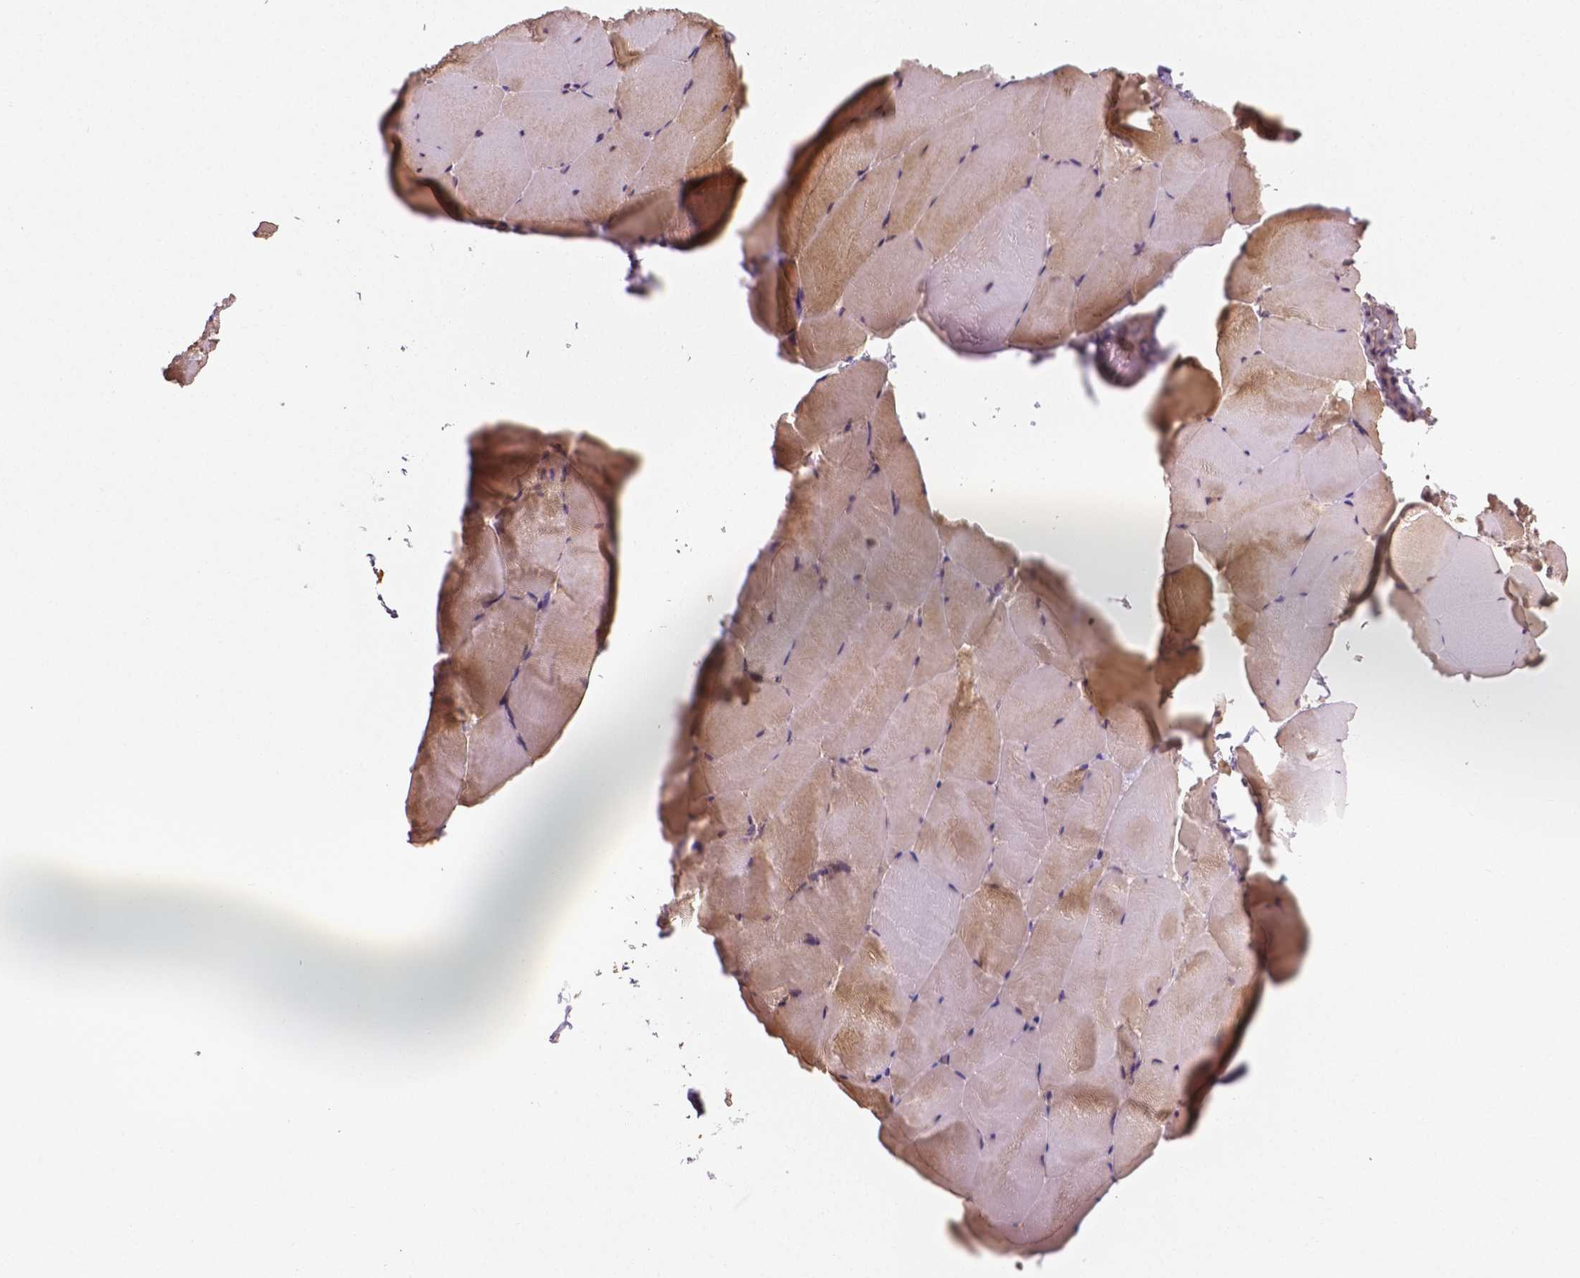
{"staining": {"intensity": "moderate", "quantity": "25%-75%", "location": "cytoplasmic/membranous"}, "tissue": "skeletal muscle", "cell_type": "Myocytes", "image_type": "normal", "snomed": [{"axis": "morphology", "description": "Normal tissue, NOS"}, {"axis": "topography", "description": "Skeletal muscle"}], "caption": "Immunohistochemical staining of benign skeletal muscle reveals medium levels of moderate cytoplasmic/membranous expression in approximately 25%-75% of myocytes. The protein of interest is stained brown, and the nuclei are stained in blue (DAB (3,3'-diaminobenzidine) IHC with brightfield microscopy, high magnification).", "gene": "CLBA1", "patient": {"sex": "female", "age": 64}}